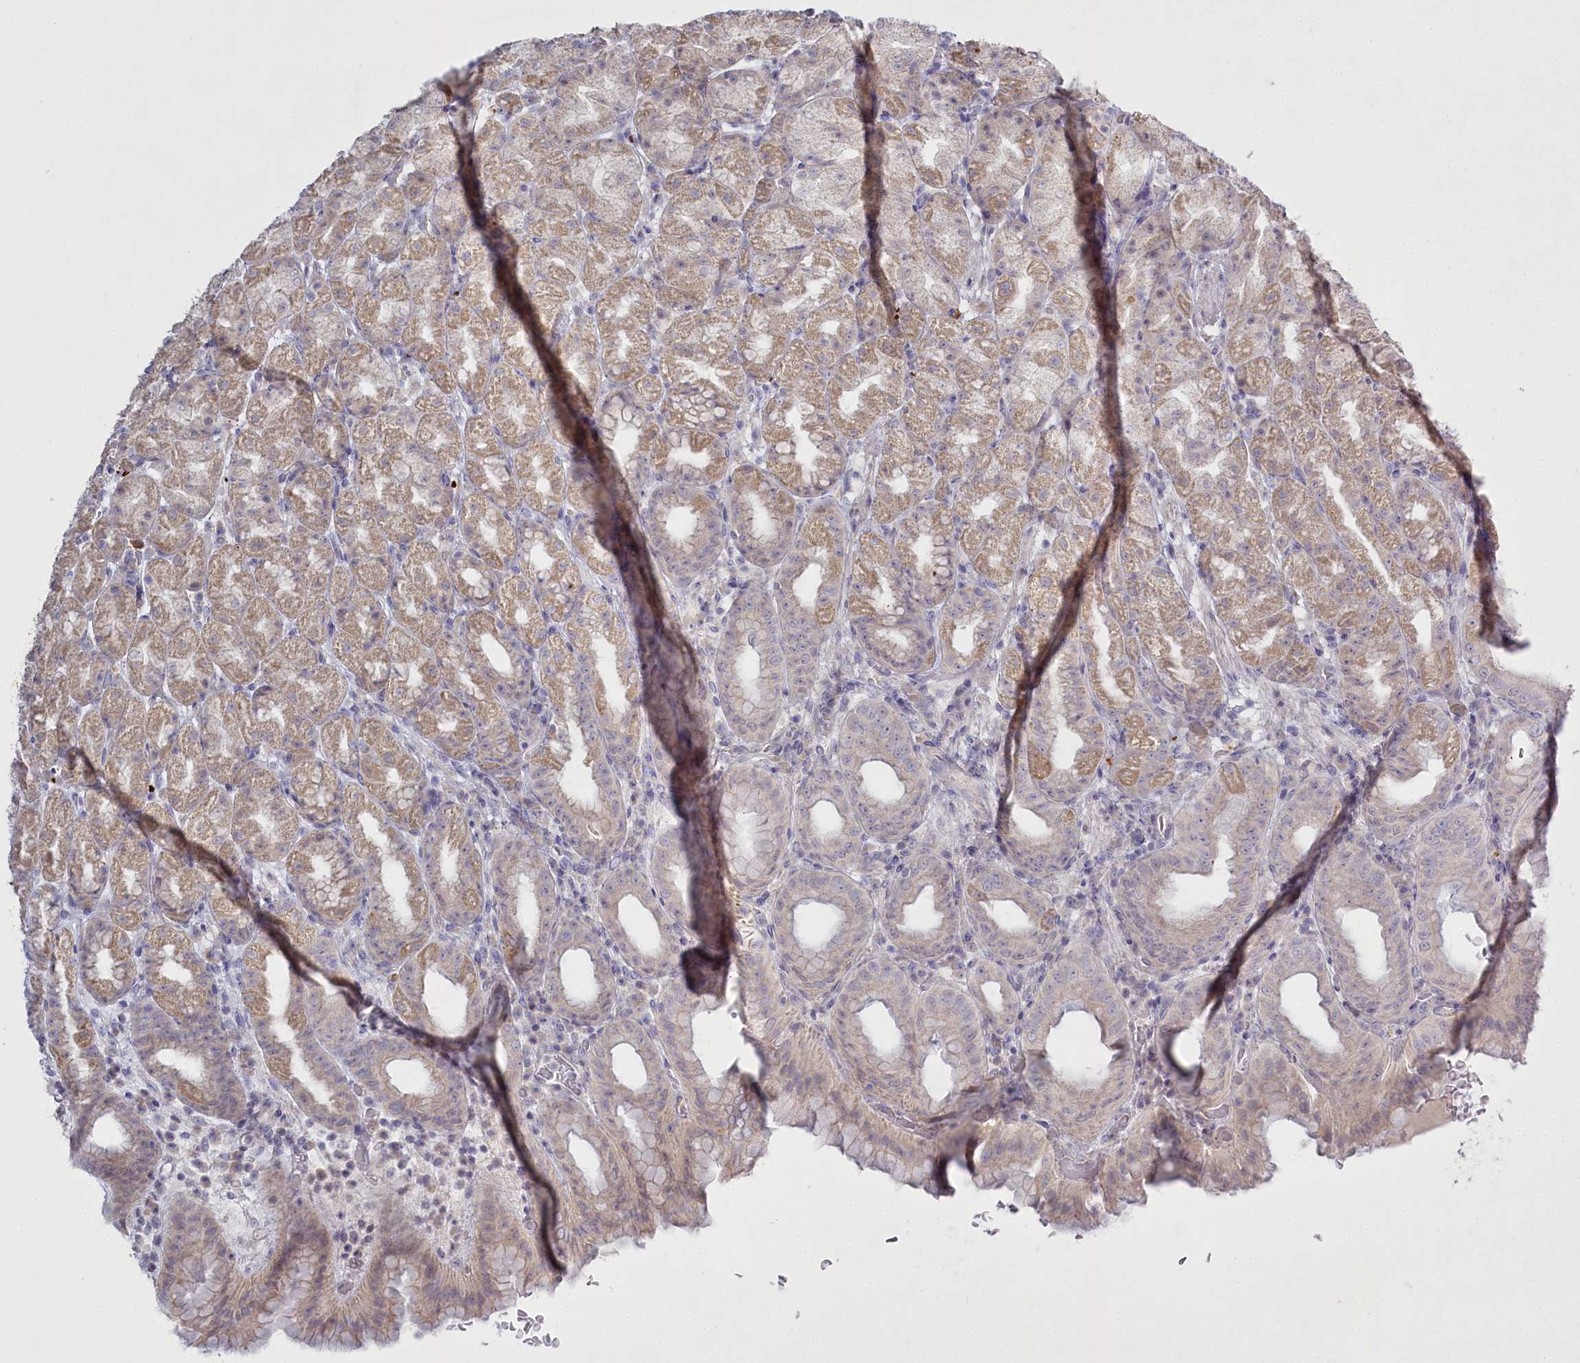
{"staining": {"intensity": "moderate", "quantity": "25%-75%", "location": "cytoplasmic/membranous"}, "tissue": "stomach", "cell_type": "Glandular cells", "image_type": "normal", "snomed": [{"axis": "morphology", "description": "Normal tissue, NOS"}, {"axis": "topography", "description": "Stomach, upper"}], "caption": "High-power microscopy captured an immunohistochemistry micrograph of benign stomach, revealing moderate cytoplasmic/membranous expression in about 25%-75% of glandular cells.", "gene": "ABITRAM", "patient": {"sex": "male", "age": 68}}